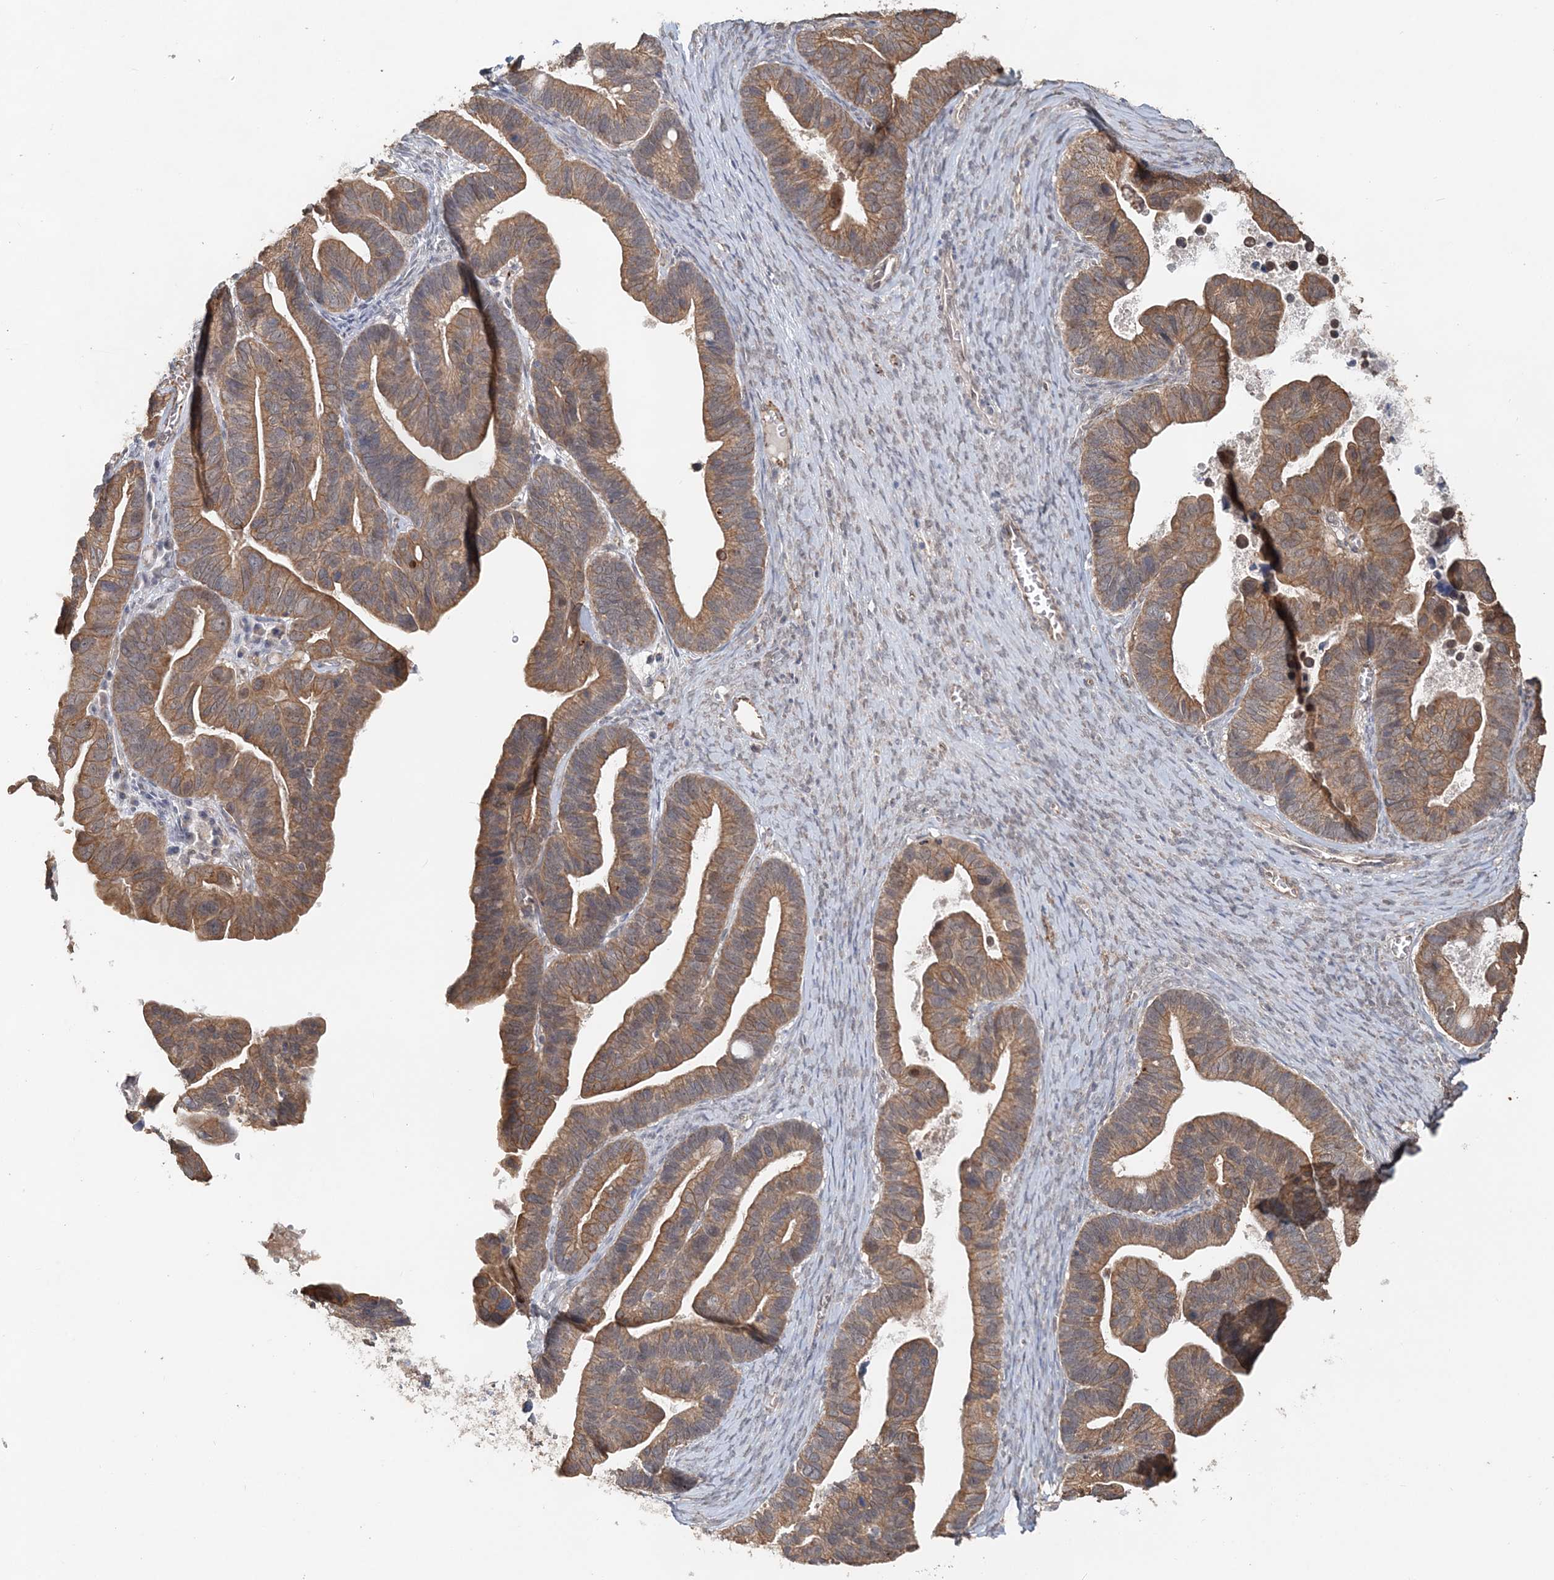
{"staining": {"intensity": "moderate", "quantity": ">75%", "location": "cytoplasmic/membranous"}, "tissue": "ovarian cancer", "cell_type": "Tumor cells", "image_type": "cancer", "snomed": [{"axis": "morphology", "description": "Cystadenocarcinoma, serous, NOS"}, {"axis": "topography", "description": "Ovary"}], "caption": "A photomicrograph of human serous cystadenocarcinoma (ovarian) stained for a protein reveals moderate cytoplasmic/membranous brown staining in tumor cells.", "gene": "FBXO38", "patient": {"sex": "female", "age": 56}}